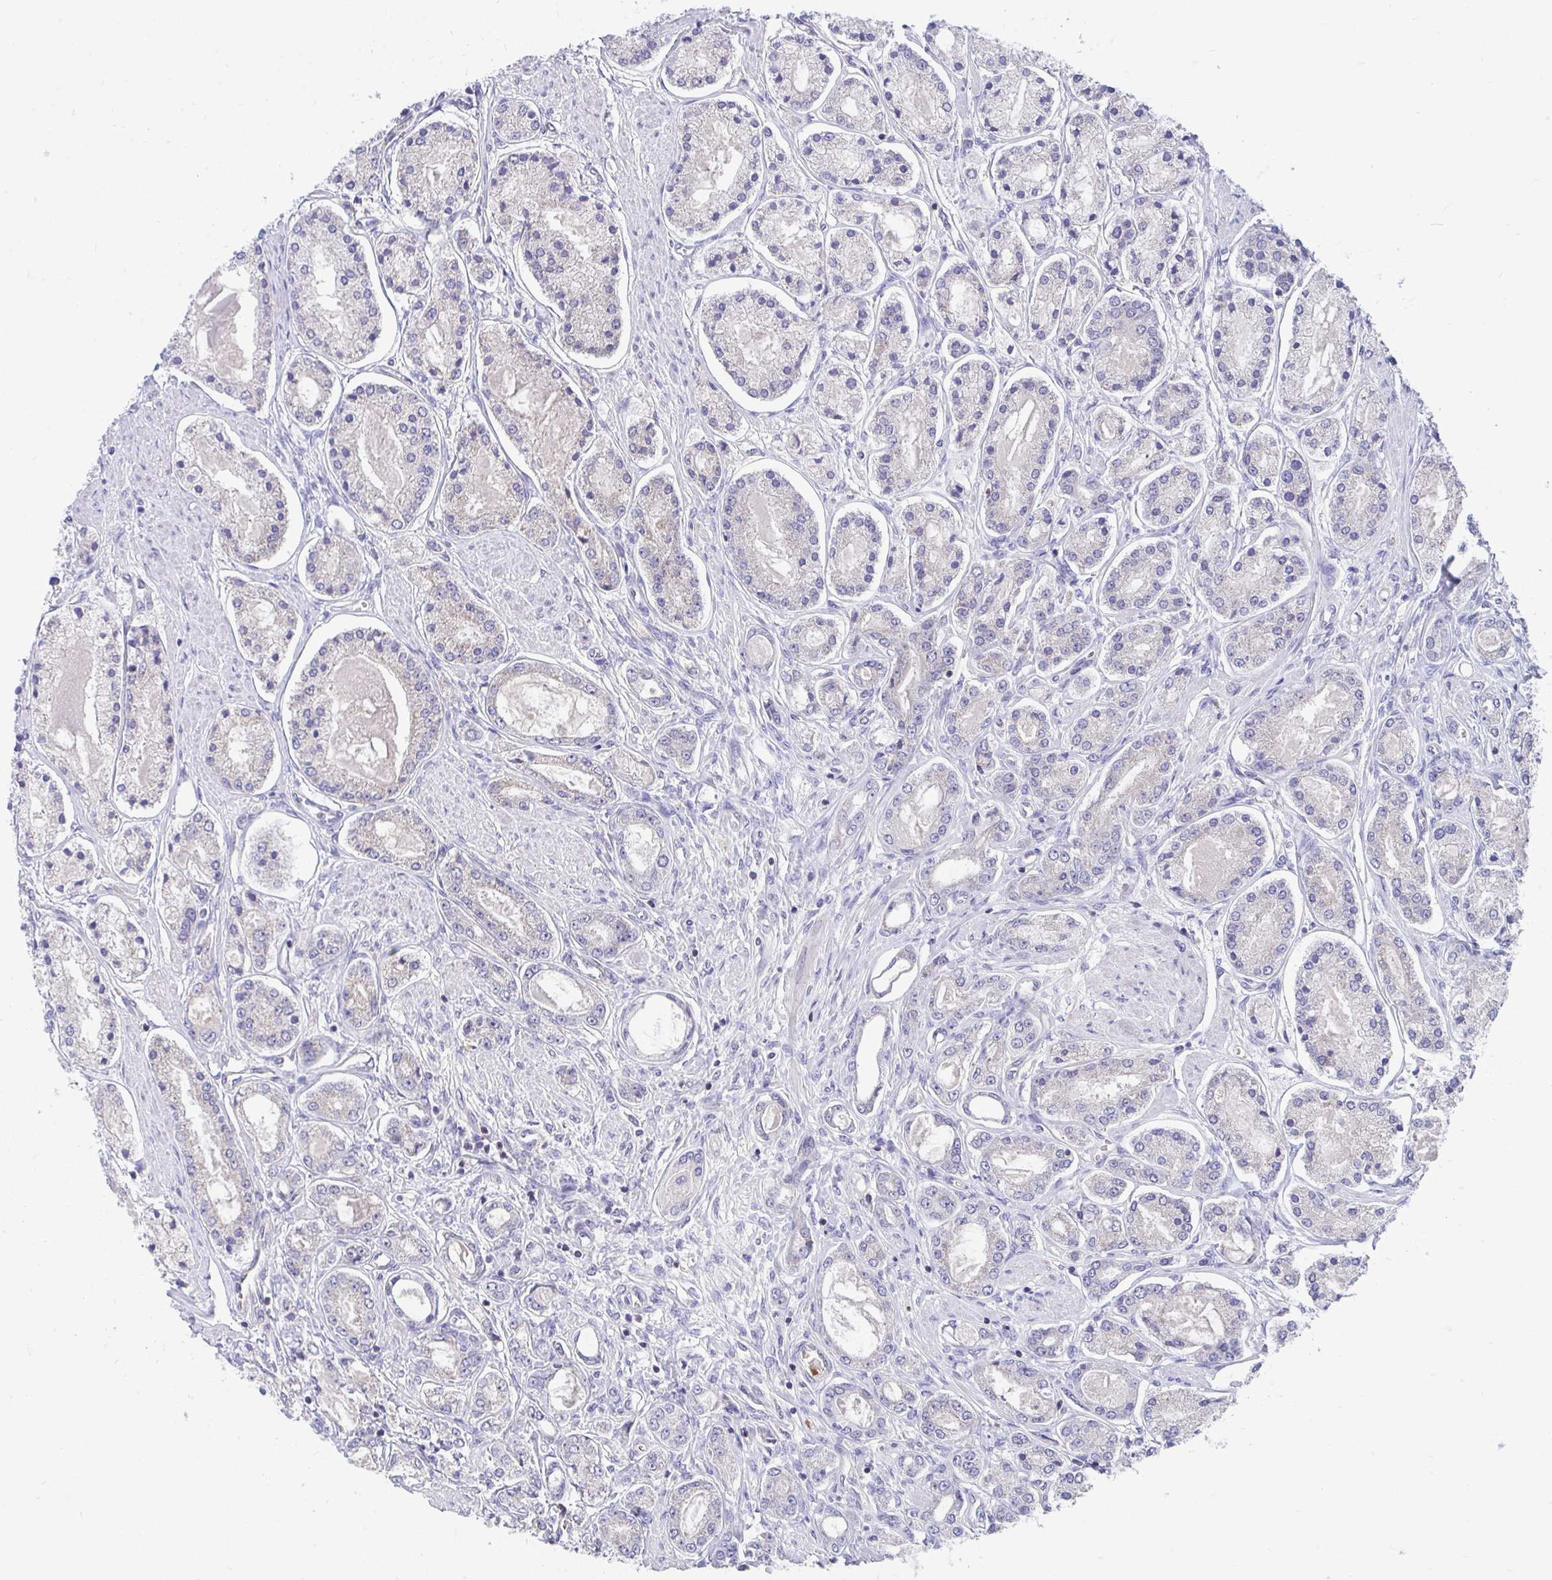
{"staining": {"intensity": "negative", "quantity": "none", "location": "none"}, "tissue": "prostate cancer", "cell_type": "Tumor cells", "image_type": "cancer", "snomed": [{"axis": "morphology", "description": "Adenocarcinoma, High grade"}, {"axis": "topography", "description": "Prostate"}], "caption": "The photomicrograph exhibits no significant expression in tumor cells of prostate cancer (adenocarcinoma (high-grade)).", "gene": "FHIP1B", "patient": {"sex": "male", "age": 66}}